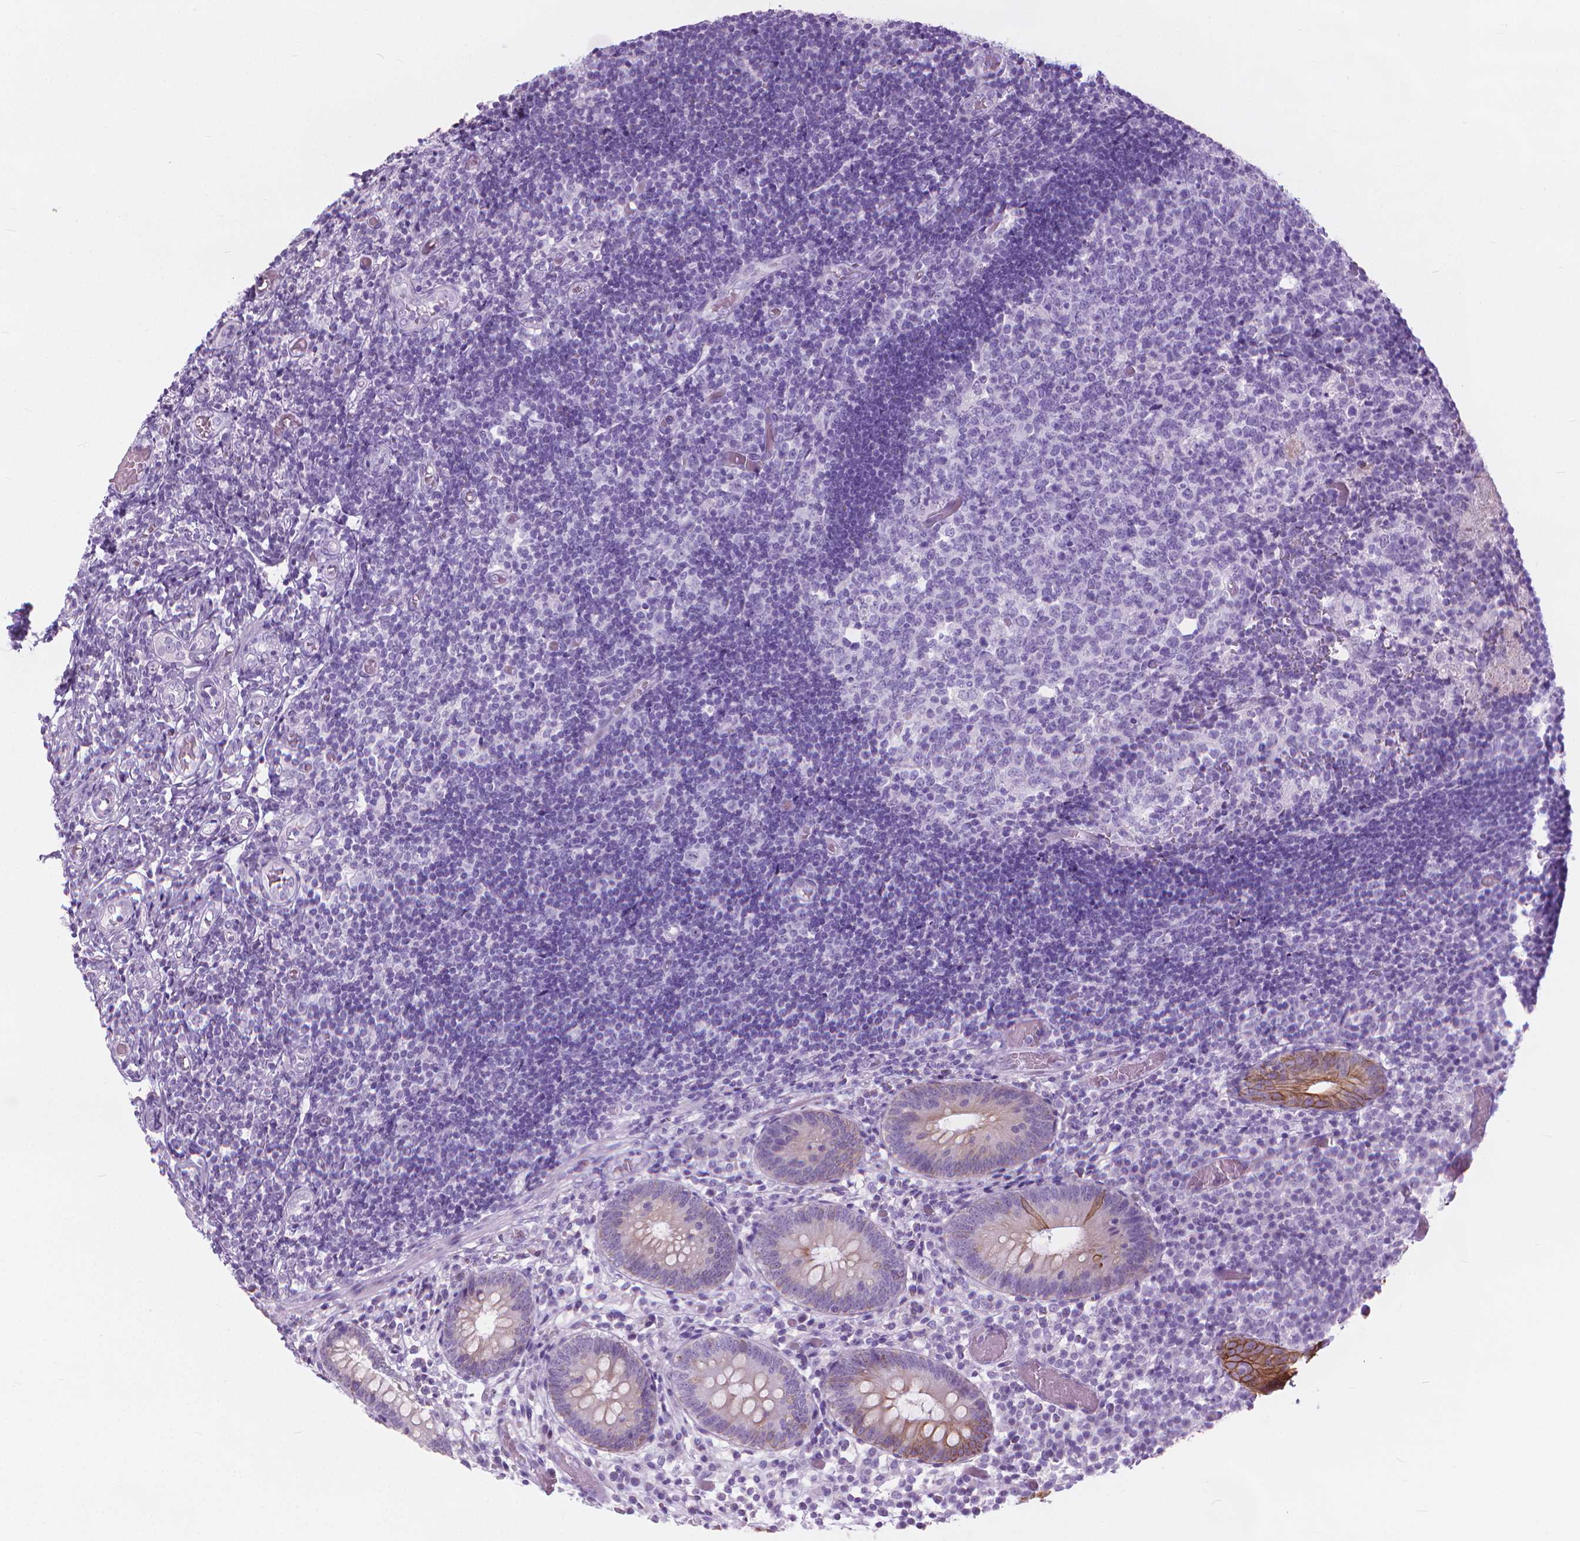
{"staining": {"intensity": "moderate", "quantity": "<25%", "location": "cytoplasmic/membranous"}, "tissue": "appendix", "cell_type": "Glandular cells", "image_type": "normal", "snomed": [{"axis": "morphology", "description": "Normal tissue, NOS"}, {"axis": "topography", "description": "Appendix"}], "caption": "This micrograph shows unremarkable appendix stained with IHC to label a protein in brown. The cytoplasmic/membranous of glandular cells show moderate positivity for the protein. Nuclei are counter-stained blue.", "gene": "HTR2B", "patient": {"sex": "female", "age": 32}}